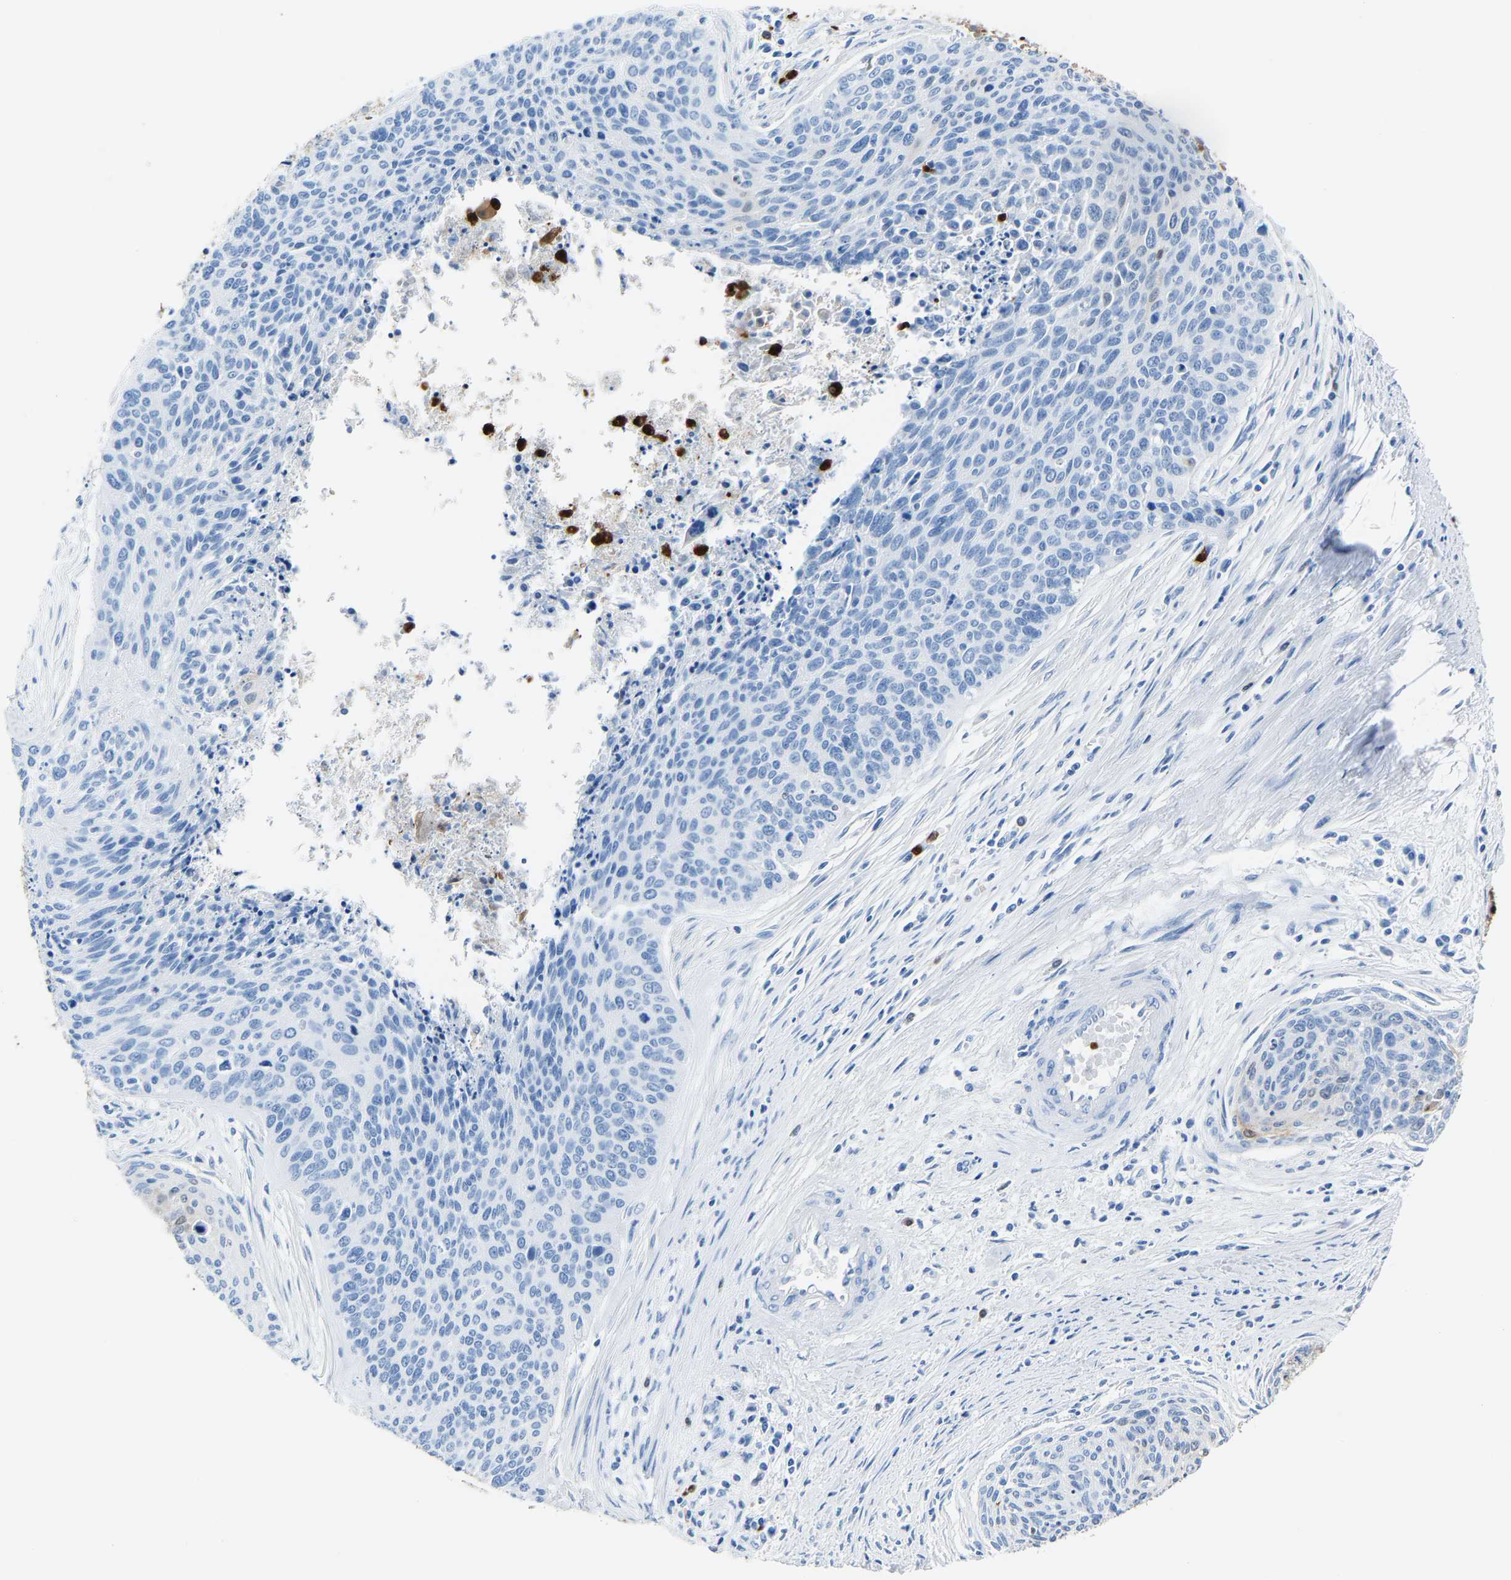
{"staining": {"intensity": "moderate", "quantity": "<25%", "location": "nuclear"}, "tissue": "cervical cancer", "cell_type": "Tumor cells", "image_type": "cancer", "snomed": [{"axis": "morphology", "description": "Squamous cell carcinoma, NOS"}, {"axis": "topography", "description": "Cervix"}], "caption": "Immunohistochemistry (DAB (3,3'-diaminobenzidine)) staining of cervical cancer (squamous cell carcinoma) demonstrates moderate nuclear protein expression in approximately <25% of tumor cells. The staining is performed using DAB (3,3'-diaminobenzidine) brown chromogen to label protein expression. The nuclei are counter-stained blue using hematoxylin.", "gene": "S100P", "patient": {"sex": "female", "age": 55}}